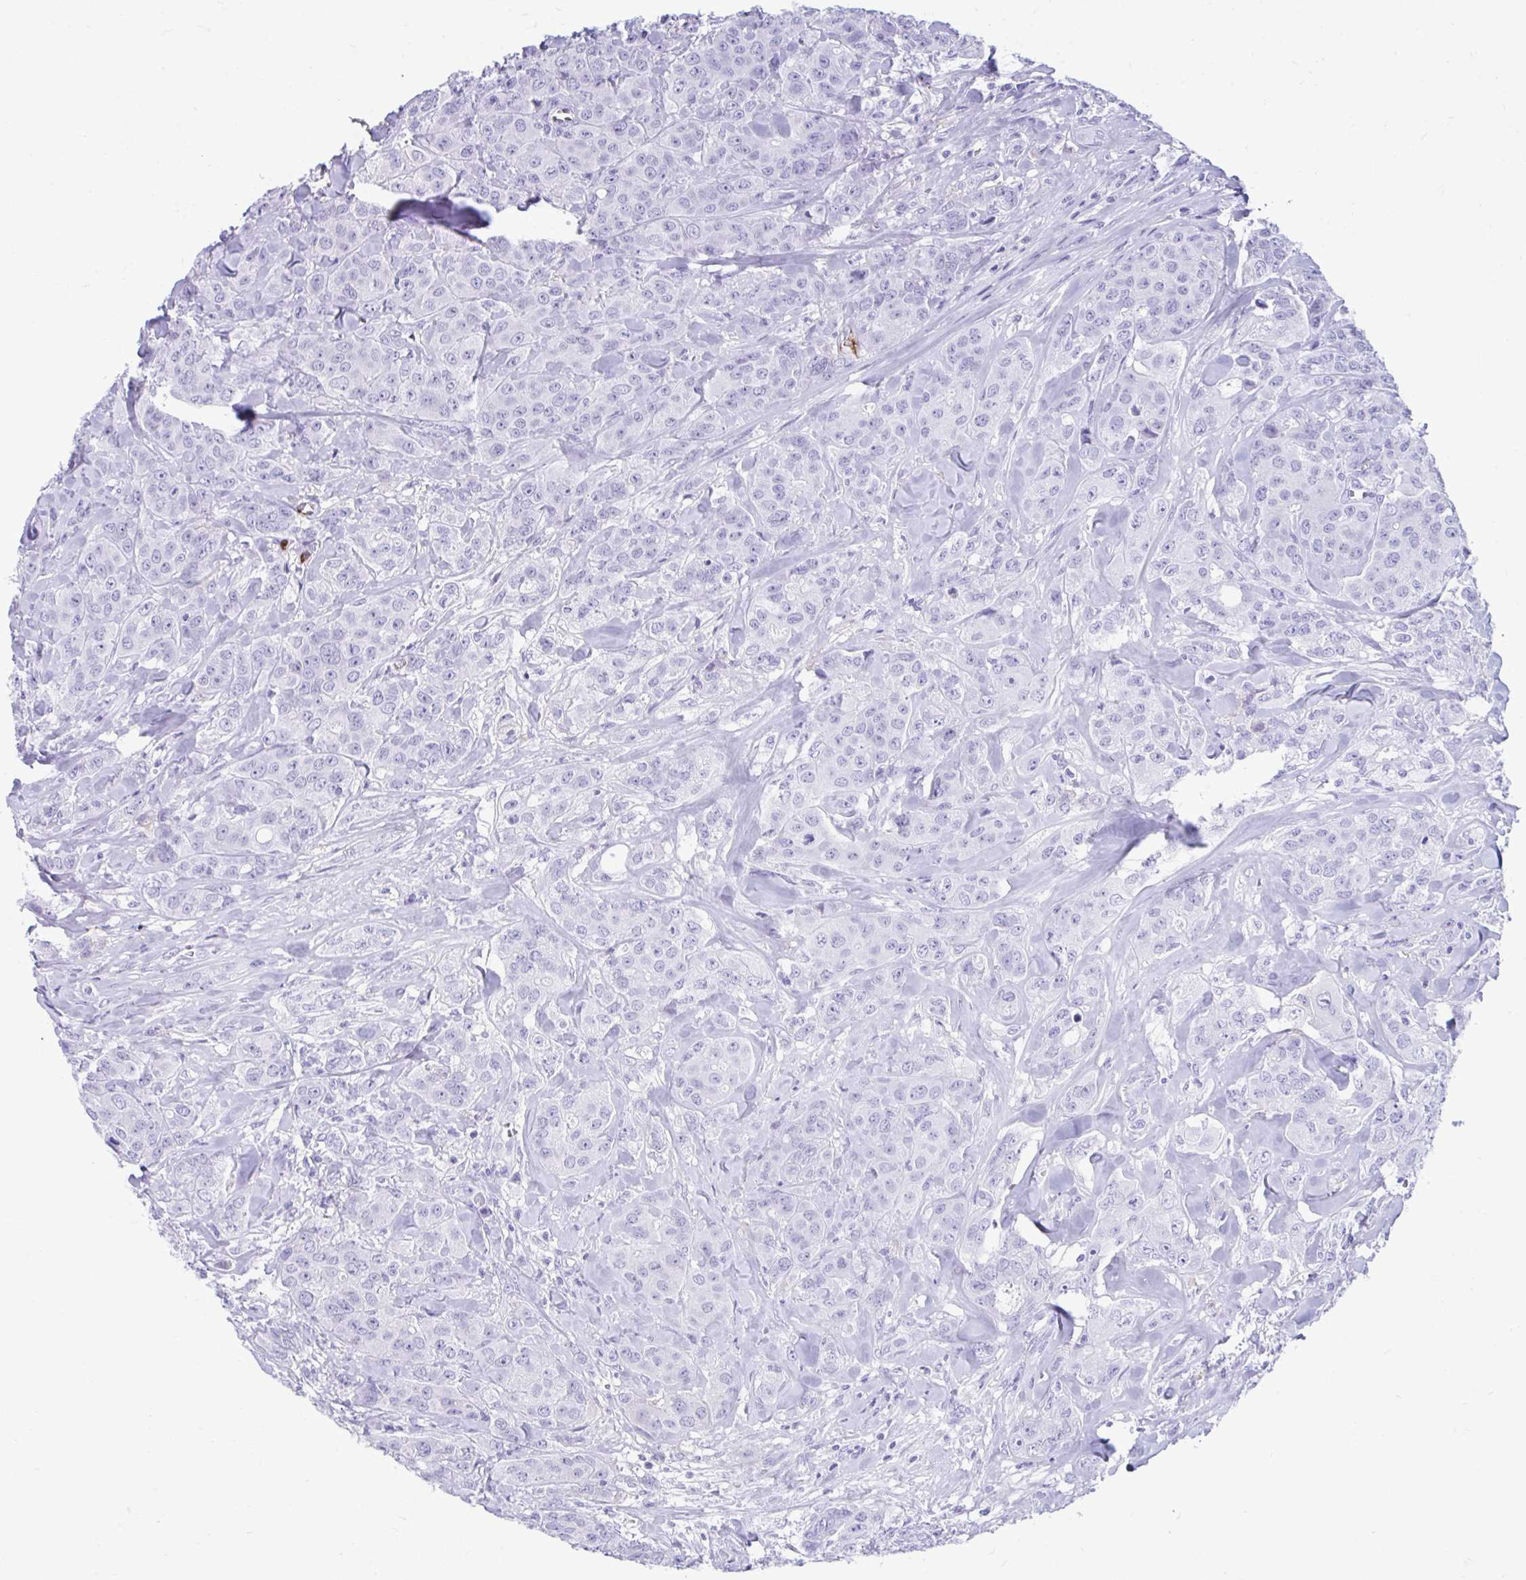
{"staining": {"intensity": "negative", "quantity": "none", "location": "none"}, "tissue": "breast cancer", "cell_type": "Tumor cells", "image_type": "cancer", "snomed": [{"axis": "morphology", "description": "Normal tissue, NOS"}, {"axis": "morphology", "description": "Duct carcinoma"}, {"axis": "topography", "description": "Breast"}], "caption": "Immunohistochemical staining of breast cancer exhibits no significant expression in tumor cells.", "gene": "SMIM9", "patient": {"sex": "female", "age": 43}}